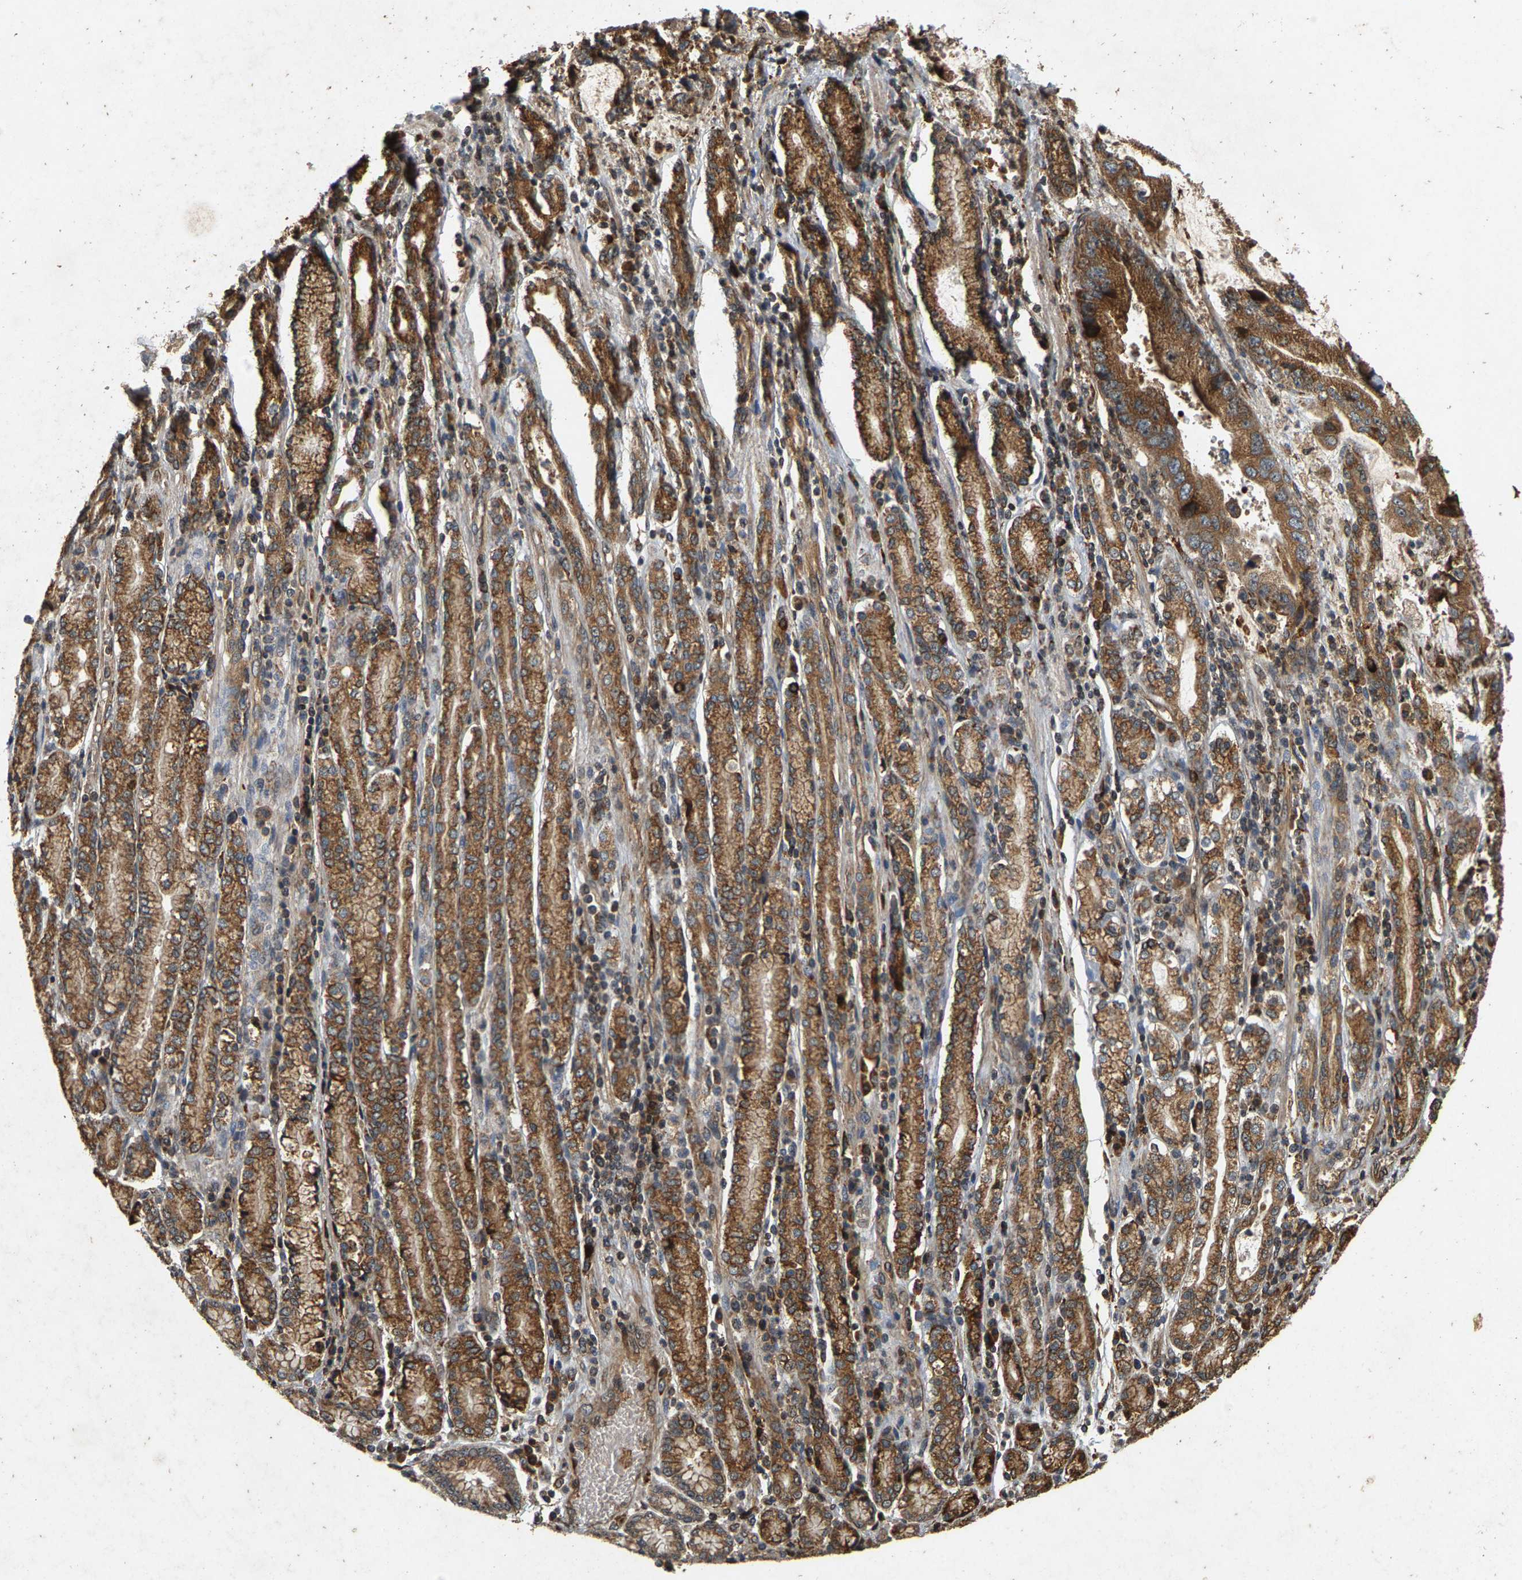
{"staining": {"intensity": "moderate", "quantity": ">75%", "location": "cytoplasmic/membranous"}, "tissue": "stomach cancer", "cell_type": "Tumor cells", "image_type": "cancer", "snomed": [{"axis": "morphology", "description": "Normal tissue, NOS"}, {"axis": "morphology", "description": "Adenocarcinoma, NOS"}, {"axis": "topography", "description": "Stomach"}], "caption": "Immunohistochemical staining of stomach cancer (adenocarcinoma) demonstrates medium levels of moderate cytoplasmic/membranous staining in about >75% of tumor cells. The staining was performed using DAB to visualize the protein expression in brown, while the nuclei were stained in blue with hematoxylin (Magnification: 20x).", "gene": "CIDEC", "patient": {"sex": "male", "age": 62}}